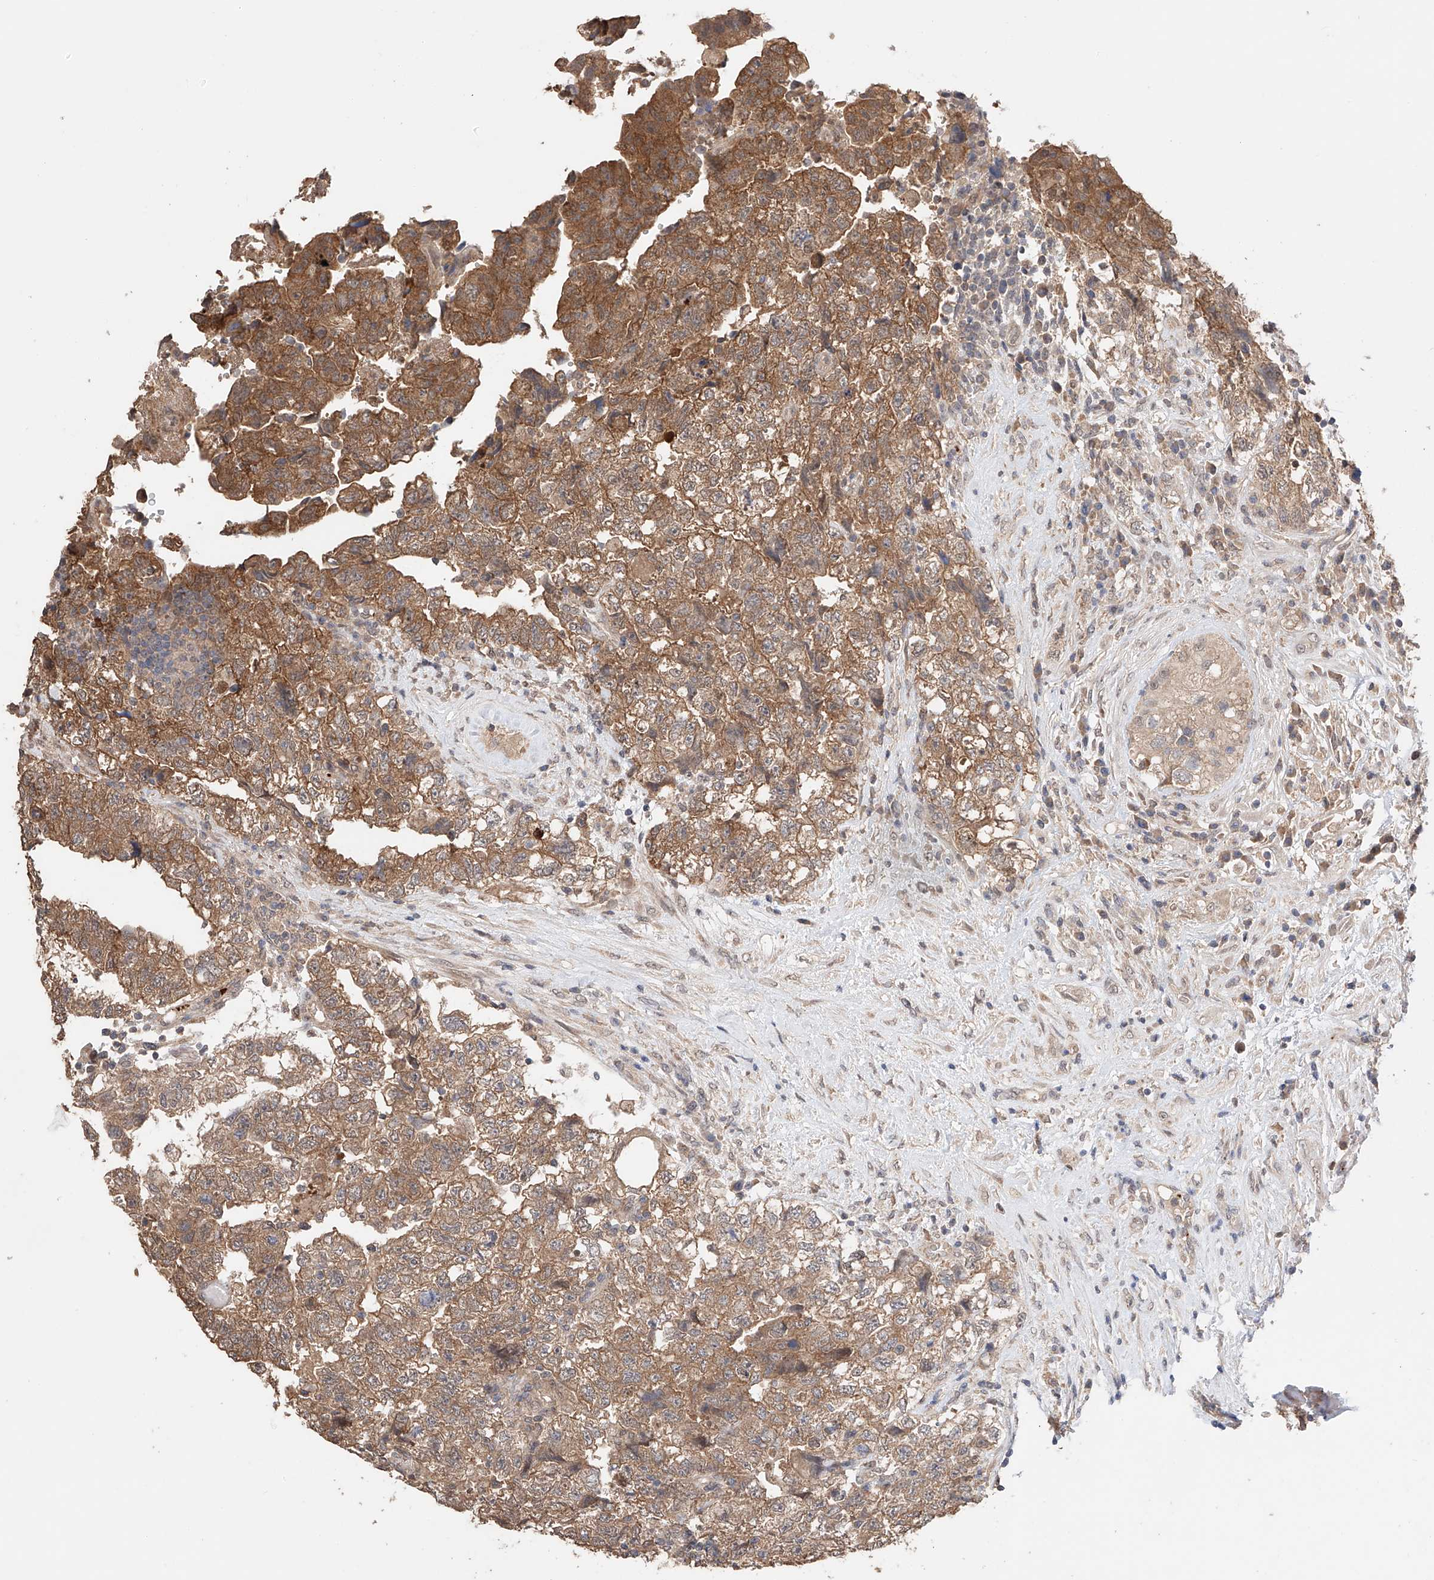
{"staining": {"intensity": "moderate", "quantity": ">75%", "location": "cytoplasmic/membranous"}, "tissue": "testis cancer", "cell_type": "Tumor cells", "image_type": "cancer", "snomed": [{"axis": "morphology", "description": "Carcinoma, Embryonal, NOS"}, {"axis": "topography", "description": "Testis"}], "caption": "Immunohistochemistry of testis cancer (embryonal carcinoma) shows medium levels of moderate cytoplasmic/membranous staining in approximately >75% of tumor cells.", "gene": "ZFHX2", "patient": {"sex": "male", "age": 36}}